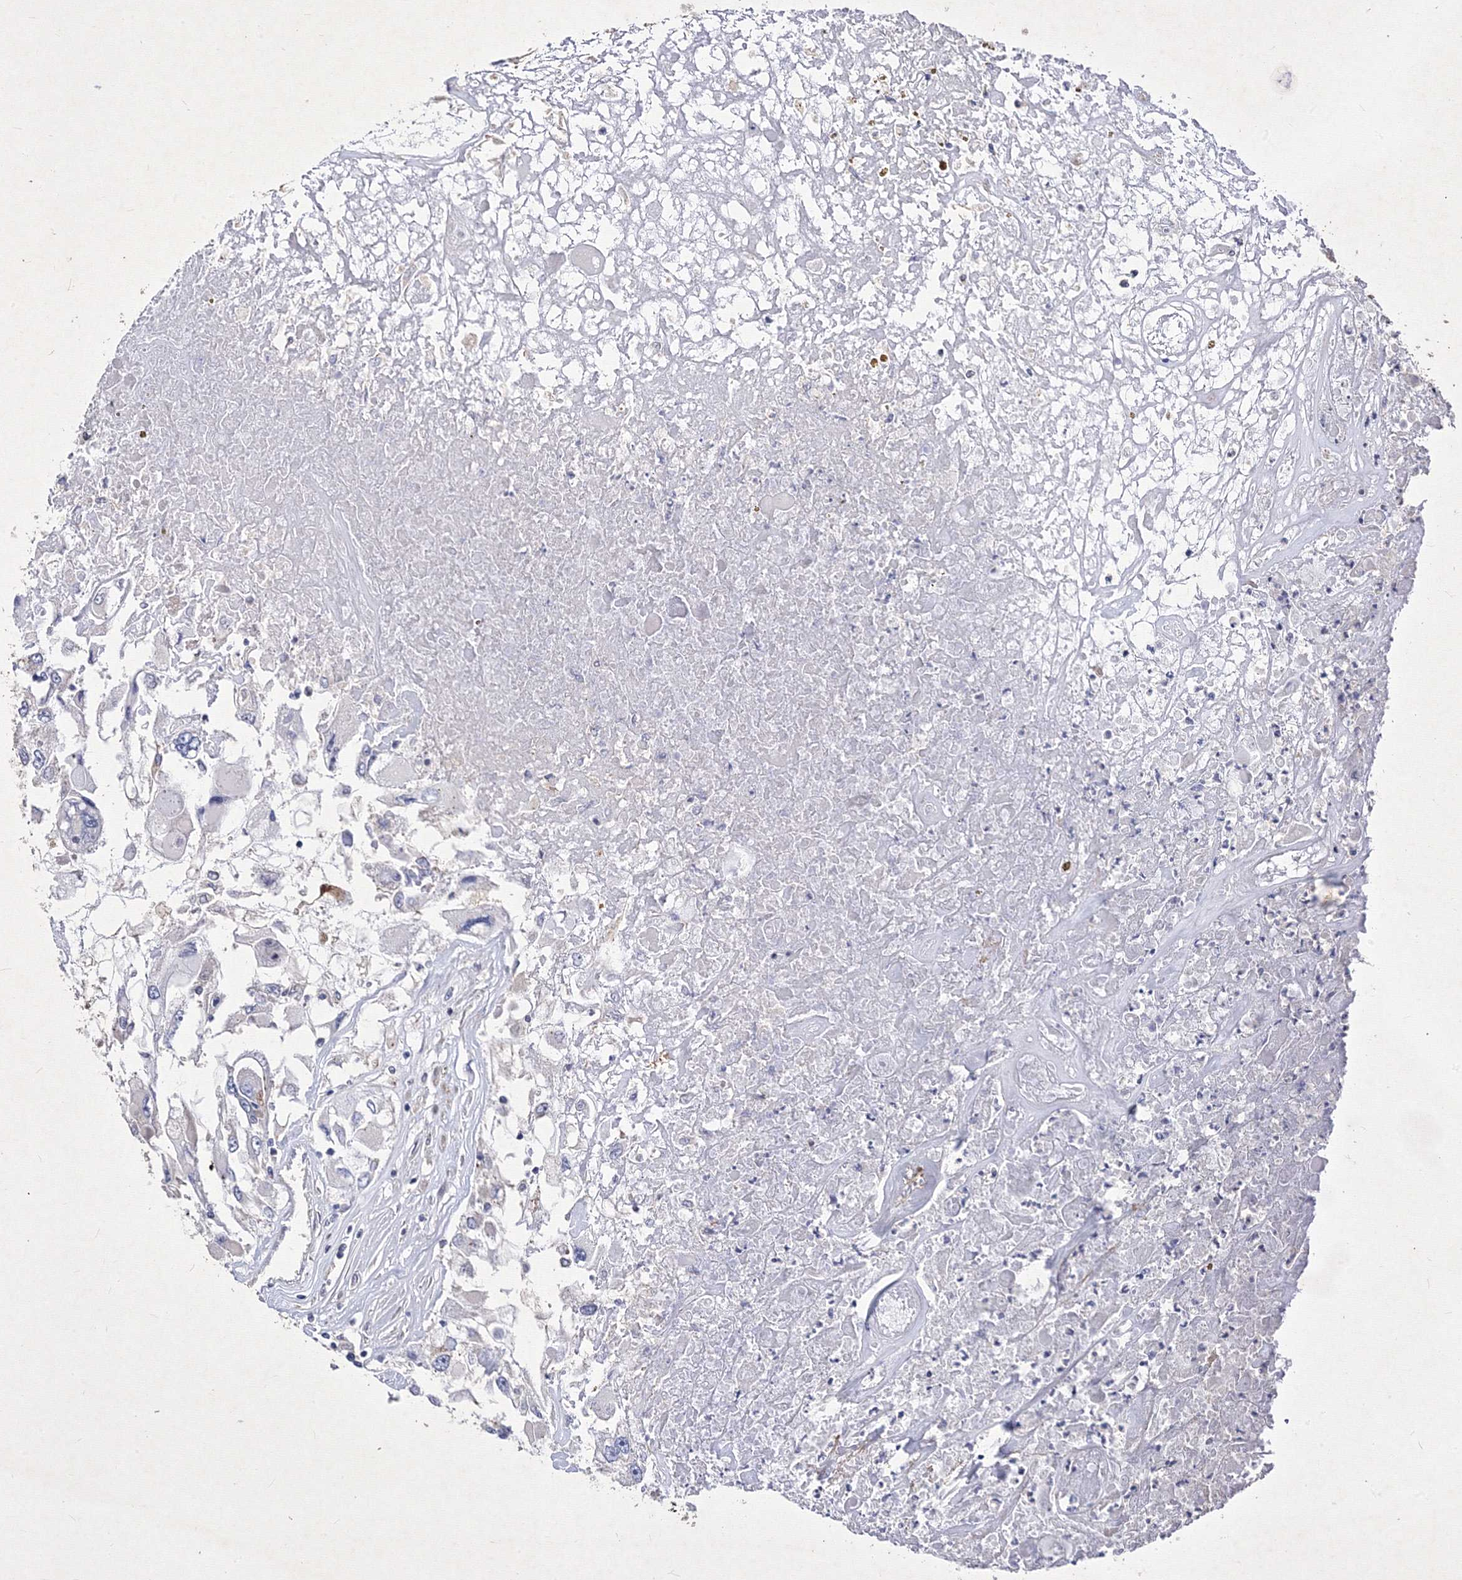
{"staining": {"intensity": "negative", "quantity": "none", "location": "none"}, "tissue": "renal cancer", "cell_type": "Tumor cells", "image_type": "cancer", "snomed": [{"axis": "morphology", "description": "Adenocarcinoma, NOS"}, {"axis": "topography", "description": "Kidney"}], "caption": "Human renal cancer stained for a protein using immunohistochemistry (IHC) demonstrates no positivity in tumor cells.", "gene": "SNX18", "patient": {"sex": "female", "age": 52}}